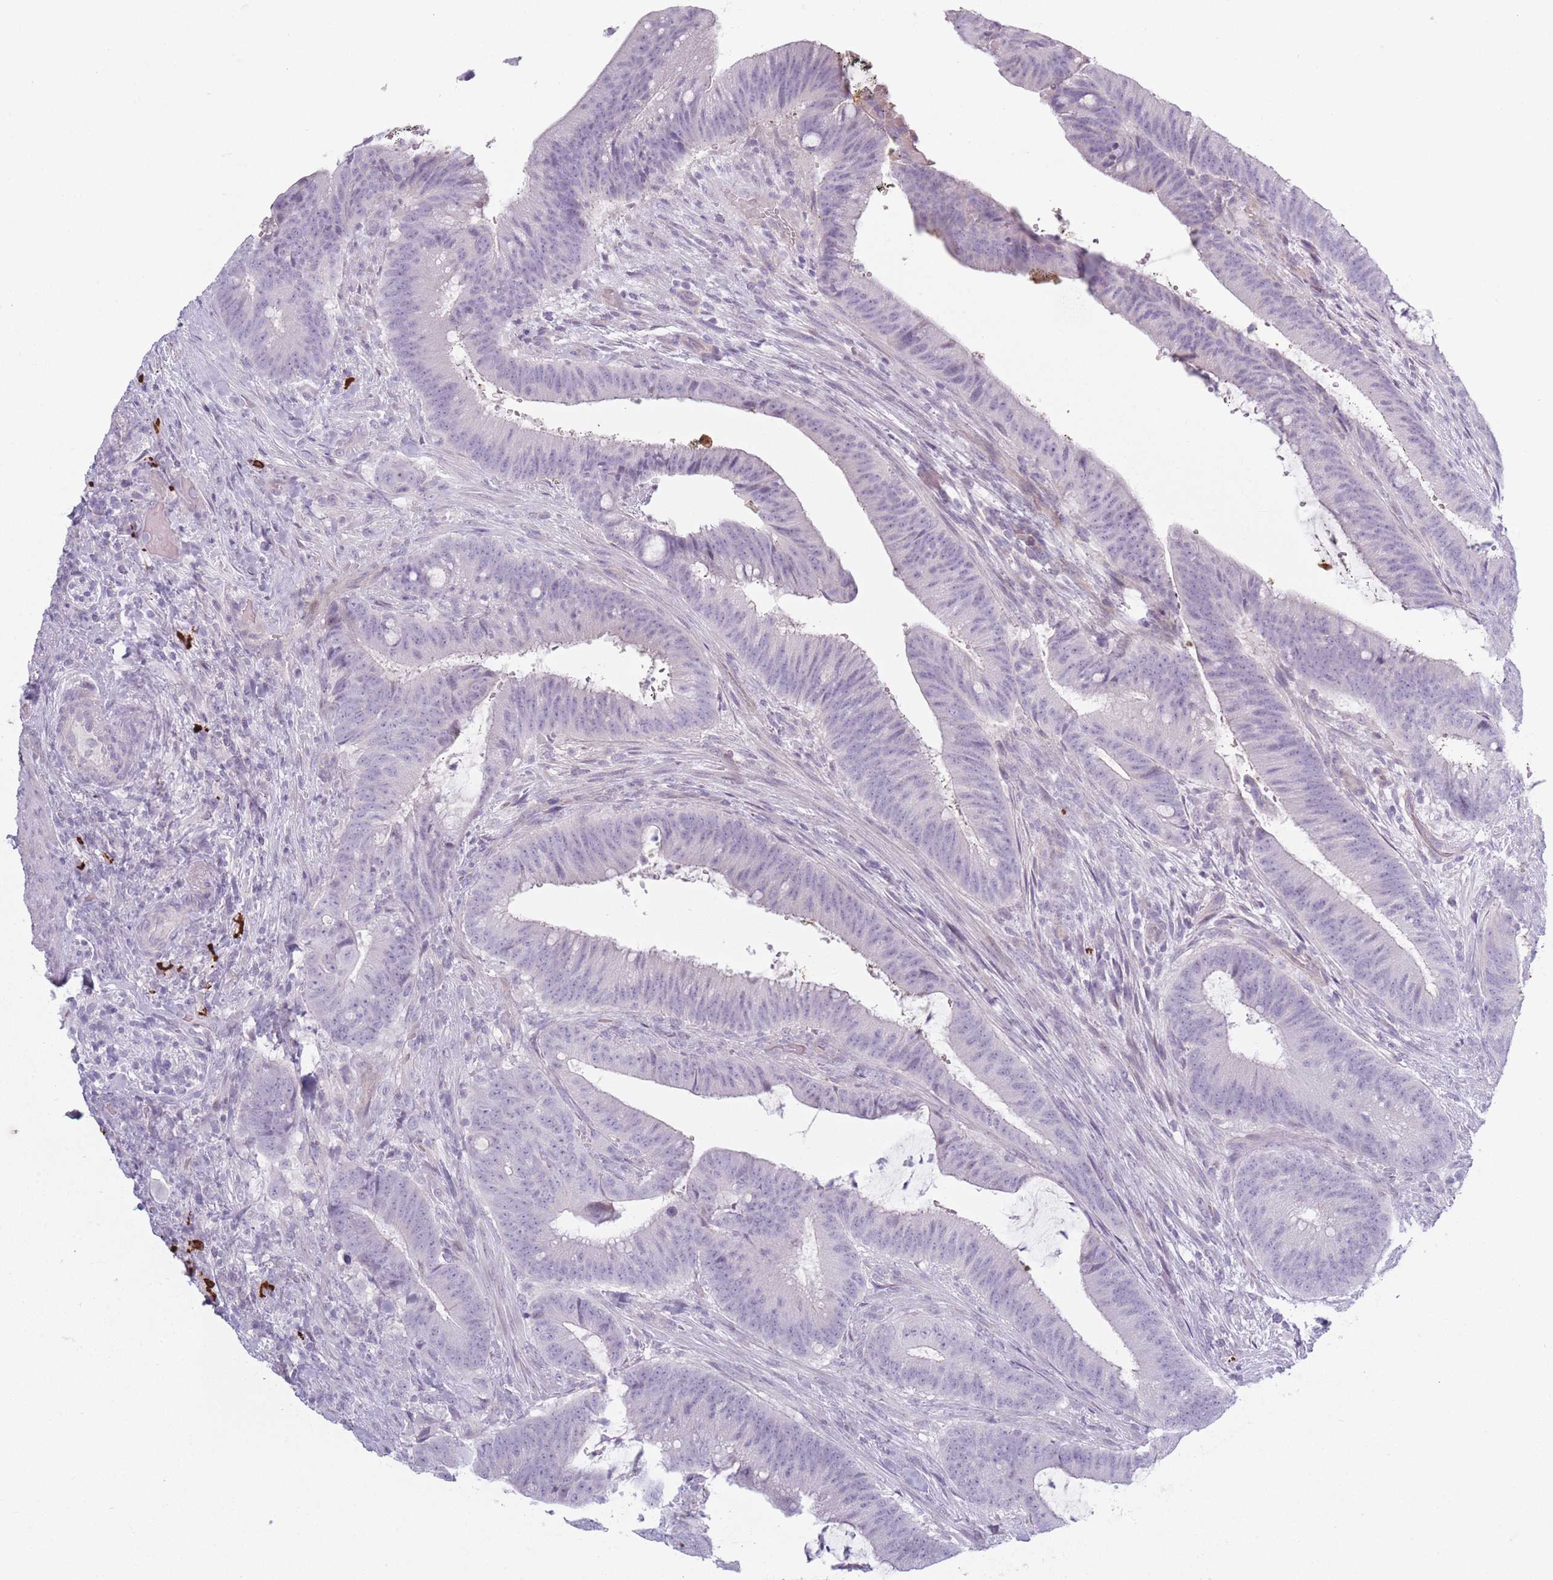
{"staining": {"intensity": "negative", "quantity": "none", "location": "none"}, "tissue": "colorectal cancer", "cell_type": "Tumor cells", "image_type": "cancer", "snomed": [{"axis": "morphology", "description": "Adenocarcinoma, NOS"}, {"axis": "topography", "description": "Colon"}], "caption": "Human colorectal cancer stained for a protein using immunohistochemistry exhibits no staining in tumor cells.", "gene": "PLEKHG2", "patient": {"sex": "female", "age": 43}}